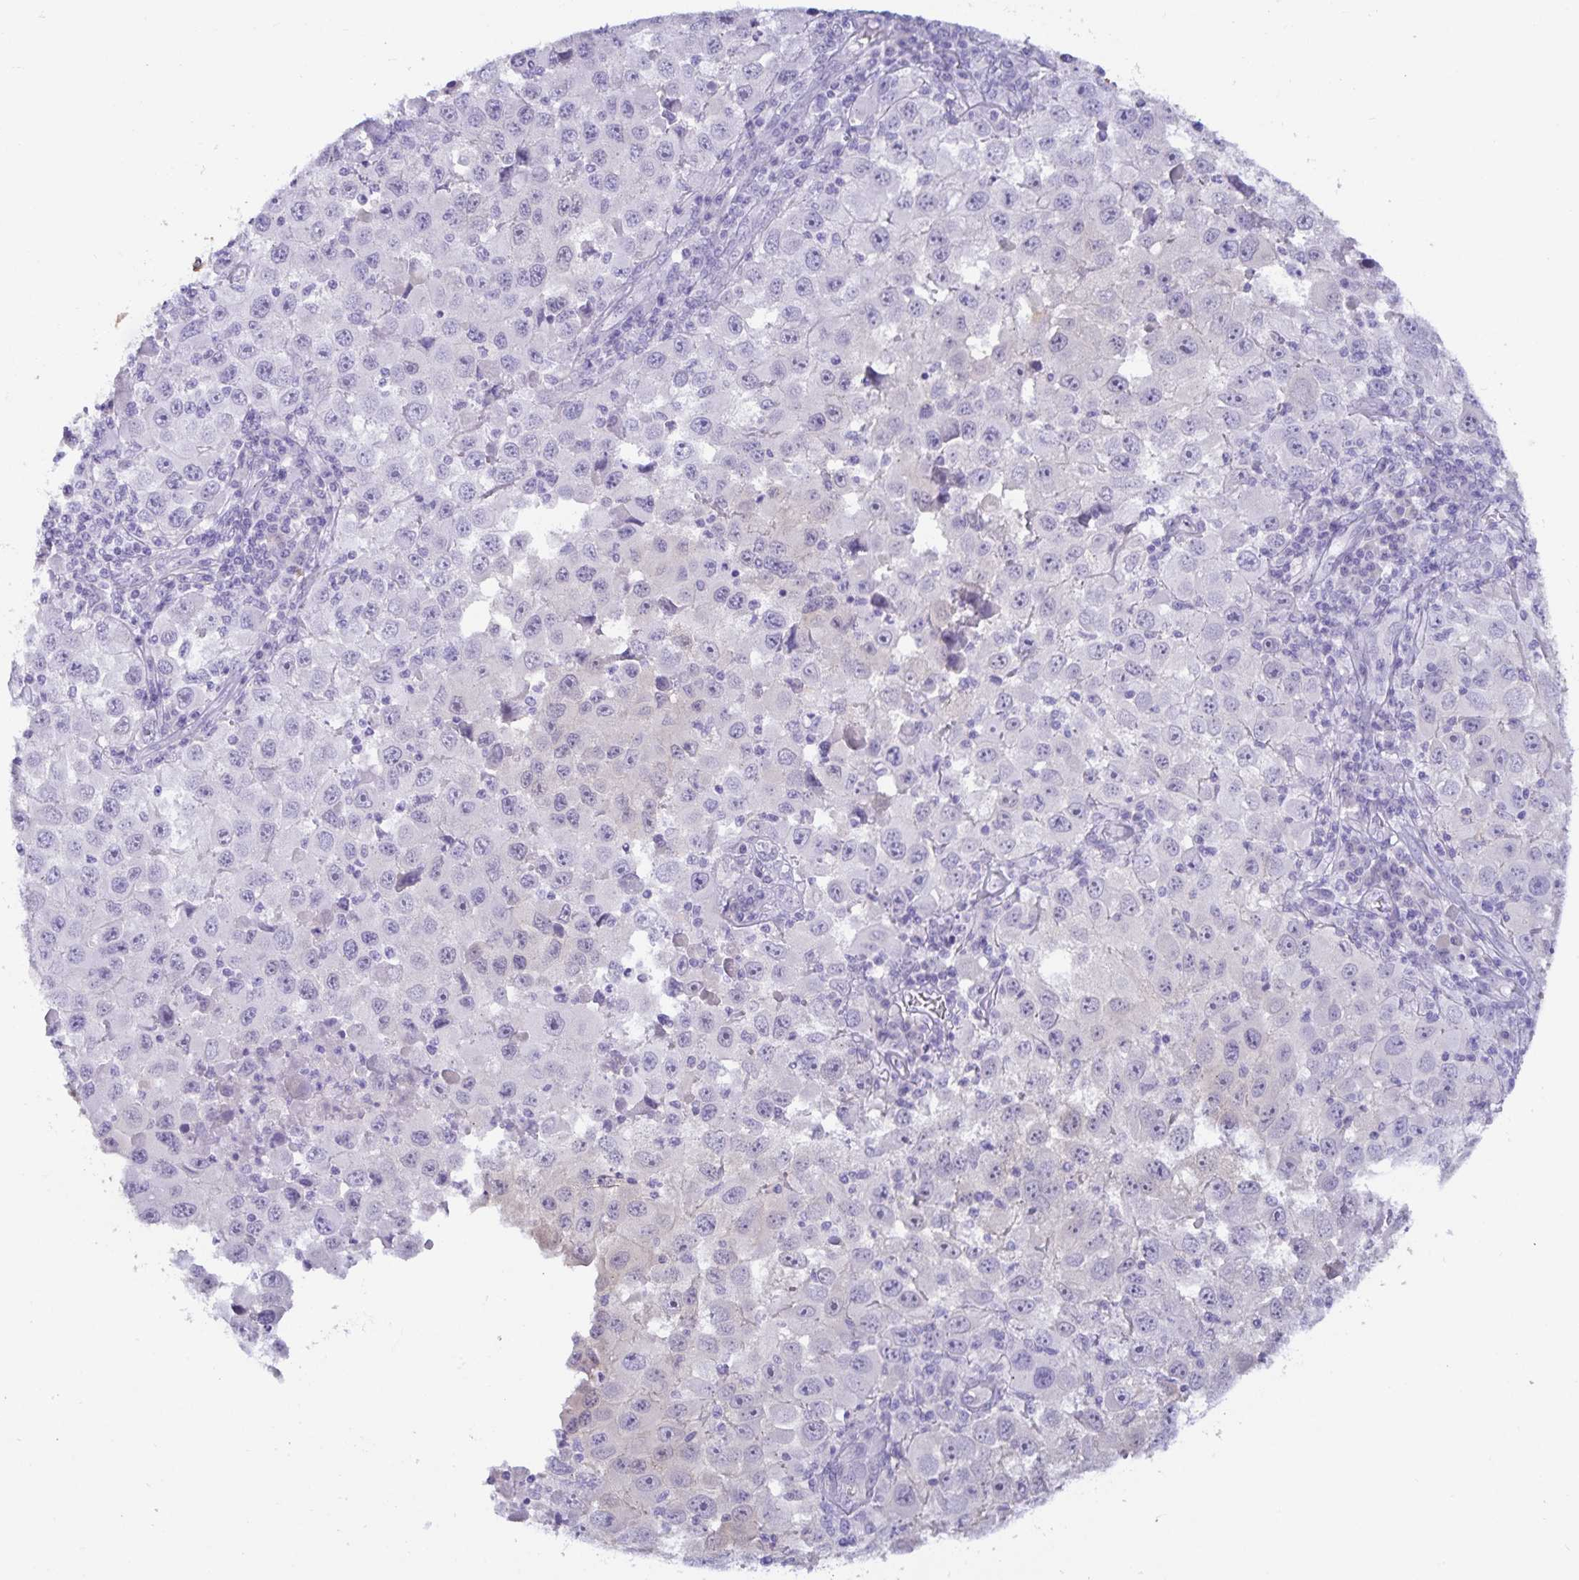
{"staining": {"intensity": "negative", "quantity": "none", "location": "none"}, "tissue": "melanoma", "cell_type": "Tumor cells", "image_type": "cancer", "snomed": [{"axis": "morphology", "description": "Malignant melanoma, Metastatic site"}, {"axis": "topography", "description": "Lymph node"}], "caption": "The photomicrograph demonstrates no significant positivity in tumor cells of melanoma. (Stains: DAB immunohistochemistry with hematoxylin counter stain, Microscopy: brightfield microscopy at high magnification).", "gene": "MON2", "patient": {"sex": "female", "age": 67}}